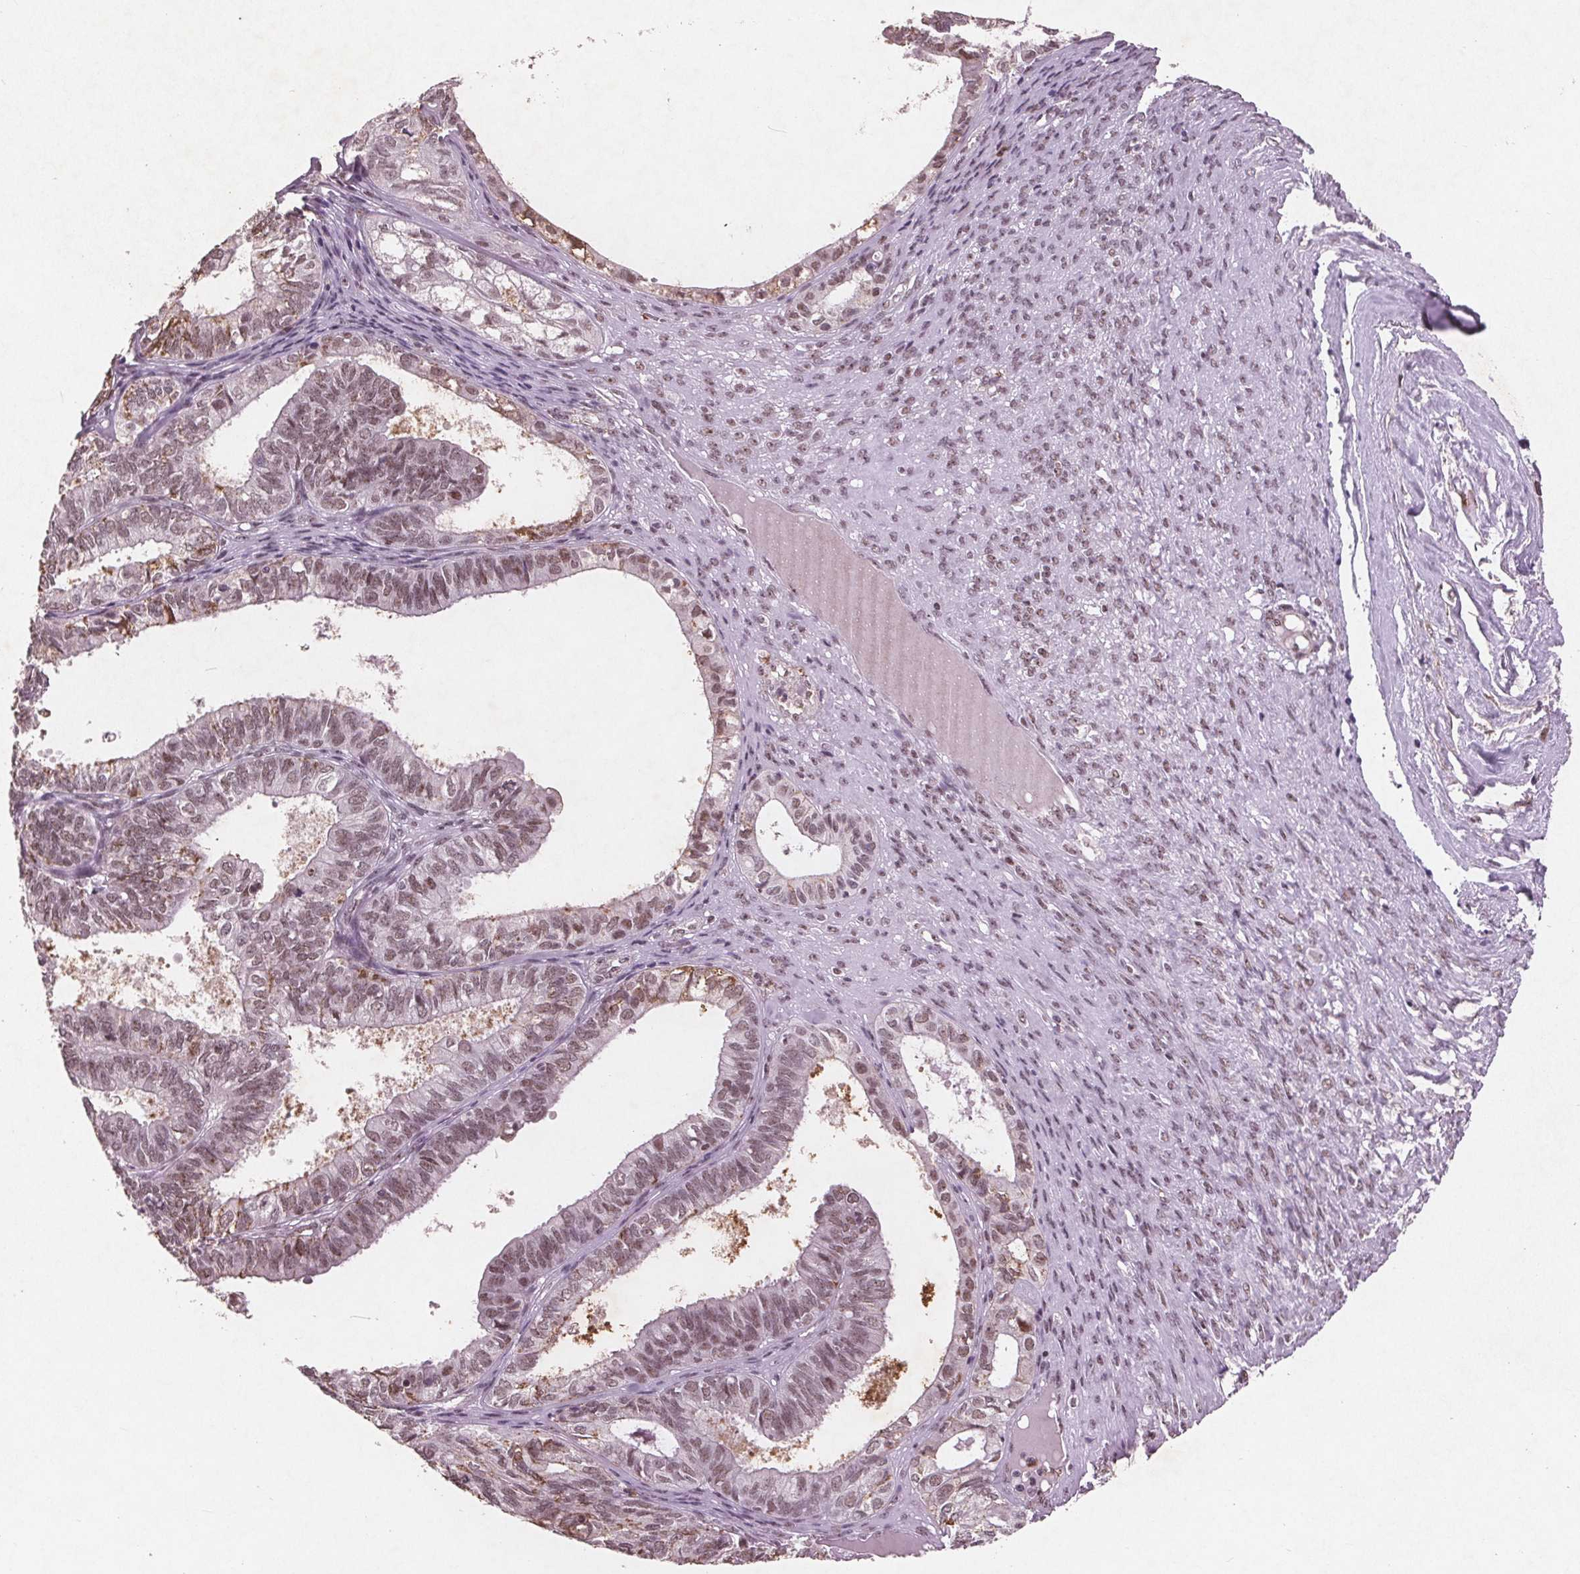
{"staining": {"intensity": "weak", "quantity": "25%-75%", "location": "nuclear"}, "tissue": "ovarian cancer", "cell_type": "Tumor cells", "image_type": "cancer", "snomed": [{"axis": "morphology", "description": "Carcinoma, endometroid"}, {"axis": "topography", "description": "Ovary"}], "caption": "Brown immunohistochemical staining in human endometroid carcinoma (ovarian) reveals weak nuclear staining in about 25%-75% of tumor cells. Immunohistochemistry stains the protein in brown and the nuclei are stained blue.", "gene": "RPS6KA2", "patient": {"sex": "female", "age": 64}}